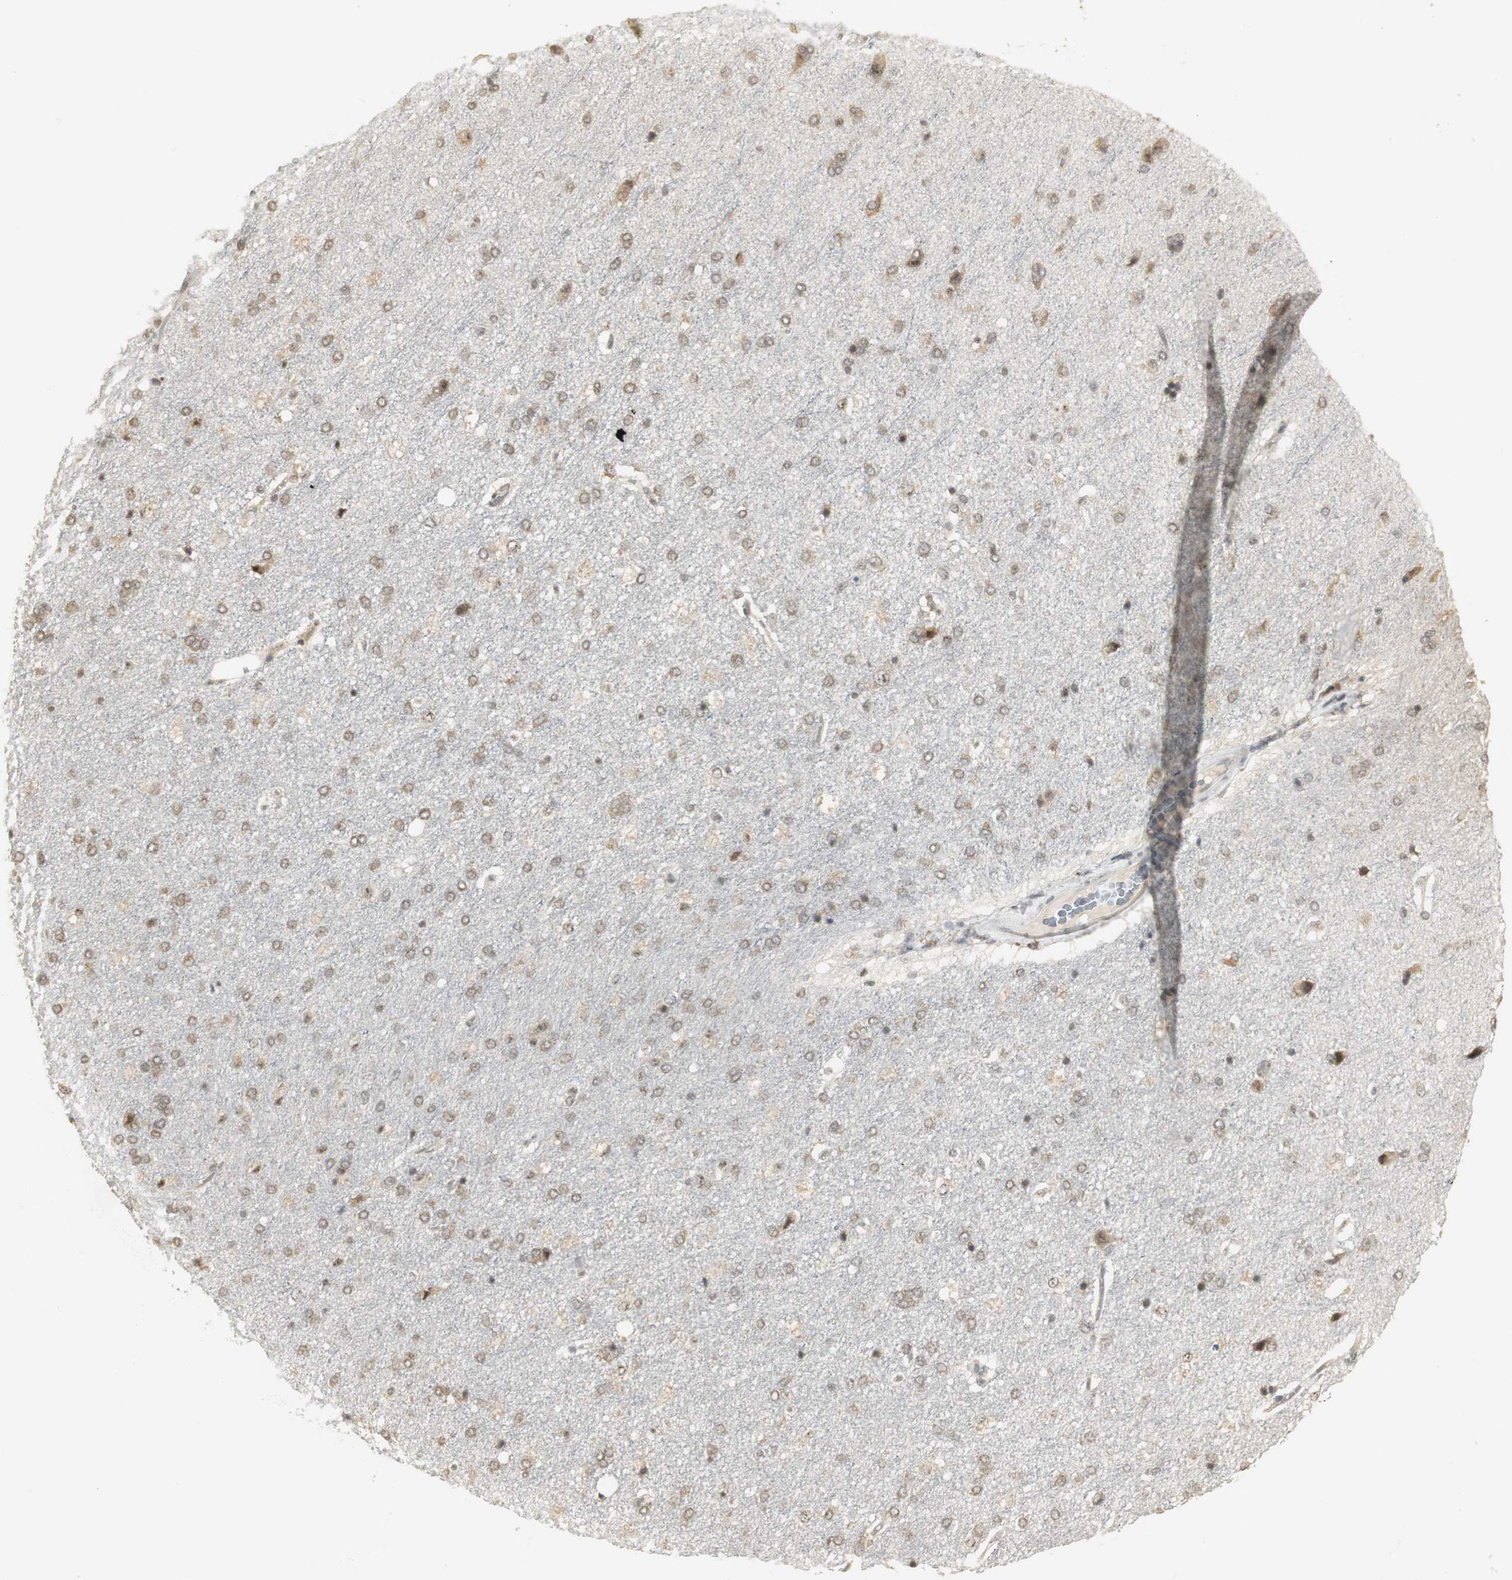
{"staining": {"intensity": "weak", "quantity": "25%-75%", "location": "cytoplasmic/membranous"}, "tissue": "cerebral cortex", "cell_type": "Endothelial cells", "image_type": "normal", "snomed": [{"axis": "morphology", "description": "Normal tissue, NOS"}, {"axis": "topography", "description": "Cerebral cortex"}], "caption": "Protein staining reveals weak cytoplasmic/membranous expression in about 25%-75% of endothelial cells in normal cerebral cortex. (IHC, brightfield microscopy, high magnification).", "gene": "ELOA", "patient": {"sex": "male", "age": 62}}